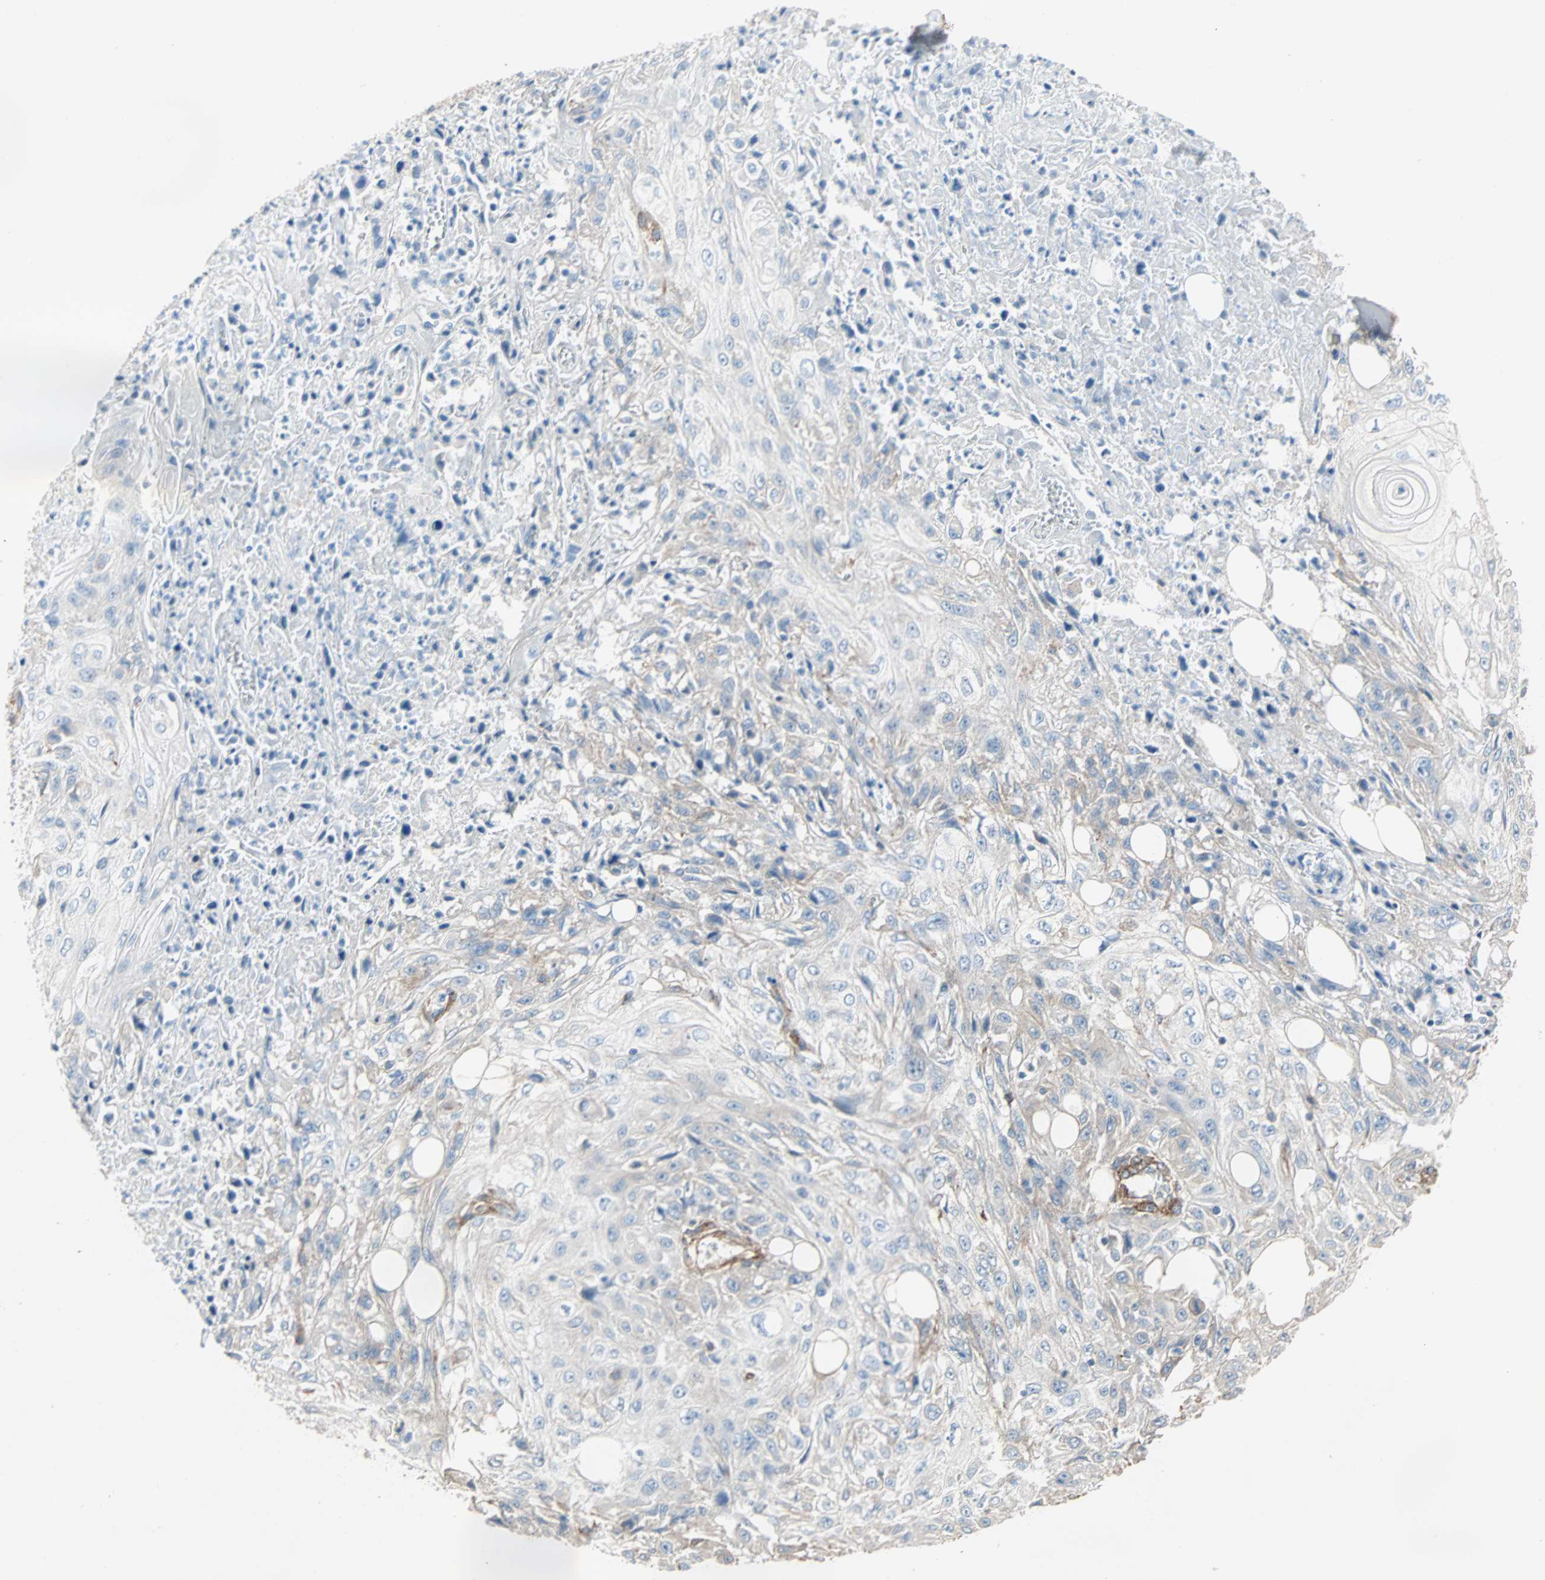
{"staining": {"intensity": "weak", "quantity": "<25%", "location": "cytoplasmic/membranous"}, "tissue": "skin cancer", "cell_type": "Tumor cells", "image_type": "cancer", "snomed": [{"axis": "morphology", "description": "Squamous cell carcinoma, NOS"}, {"axis": "morphology", "description": "Squamous cell carcinoma, metastatic, NOS"}, {"axis": "topography", "description": "Skin"}, {"axis": "topography", "description": "Lymph node"}], "caption": "Immunohistochemistry (IHC) micrograph of neoplastic tissue: human metastatic squamous cell carcinoma (skin) stained with DAB demonstrates no significant protein expression in tumor cells.", "gene": "EPB41L2", "patient": {"sex": "male", "age": 75}}